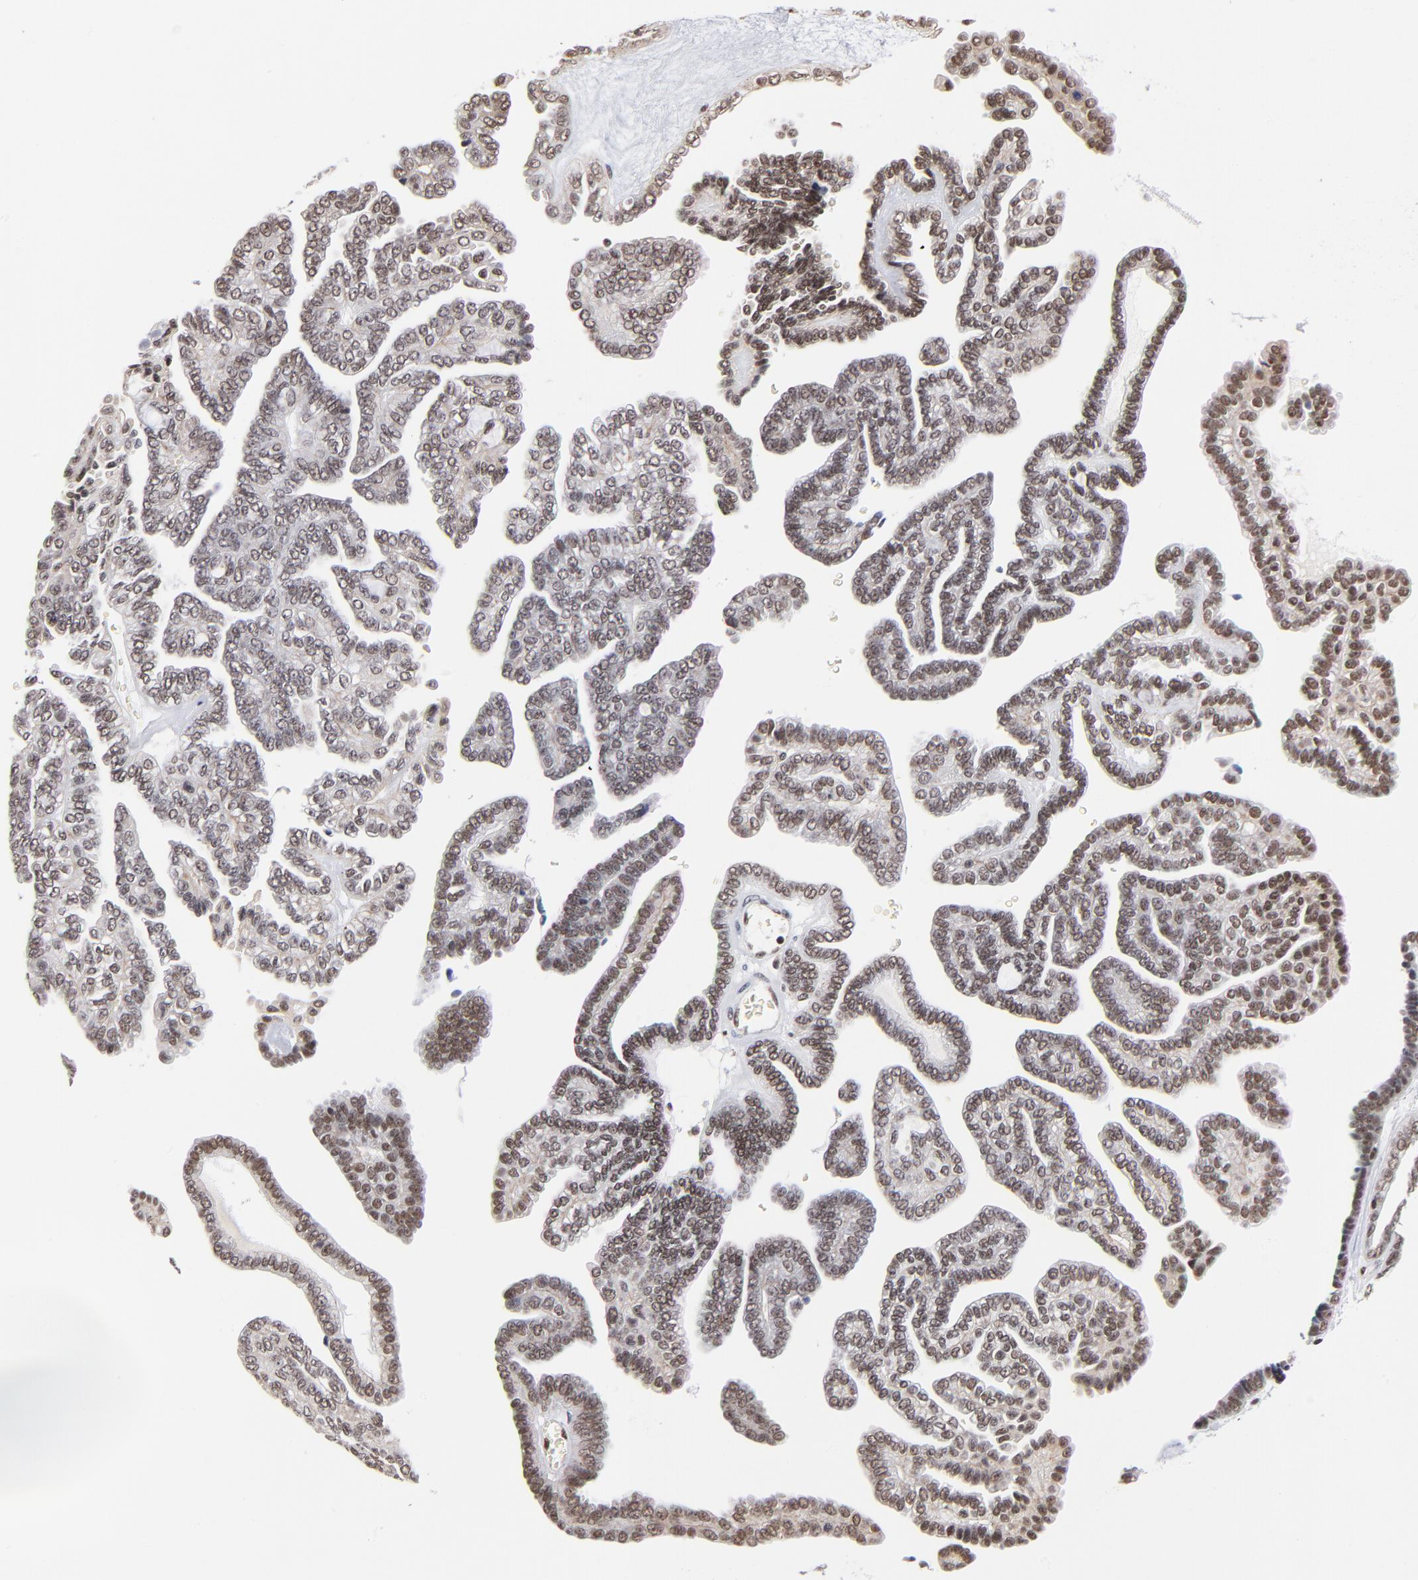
{"staining": {"intensity": "weak", "quantity": ">75%", "location": "nuclear"}, "tissue": "ovarian cancer", "cell_type": "Tumor cells", "image_type": "cancer", "snomed": [{"axis": "morphology", "description": "Cystadenocarcinoma, serous, NOS"}, {"axis": "topography", "description": "Ovary"}], "caption": "A micrograph of human ovarian serous cystadenocarcinoma stained for a protein exhibits weak nuclear brown staining in tumor cells.", "gene": "GABPA", "patient": {"sex": "female", "age": 71}}